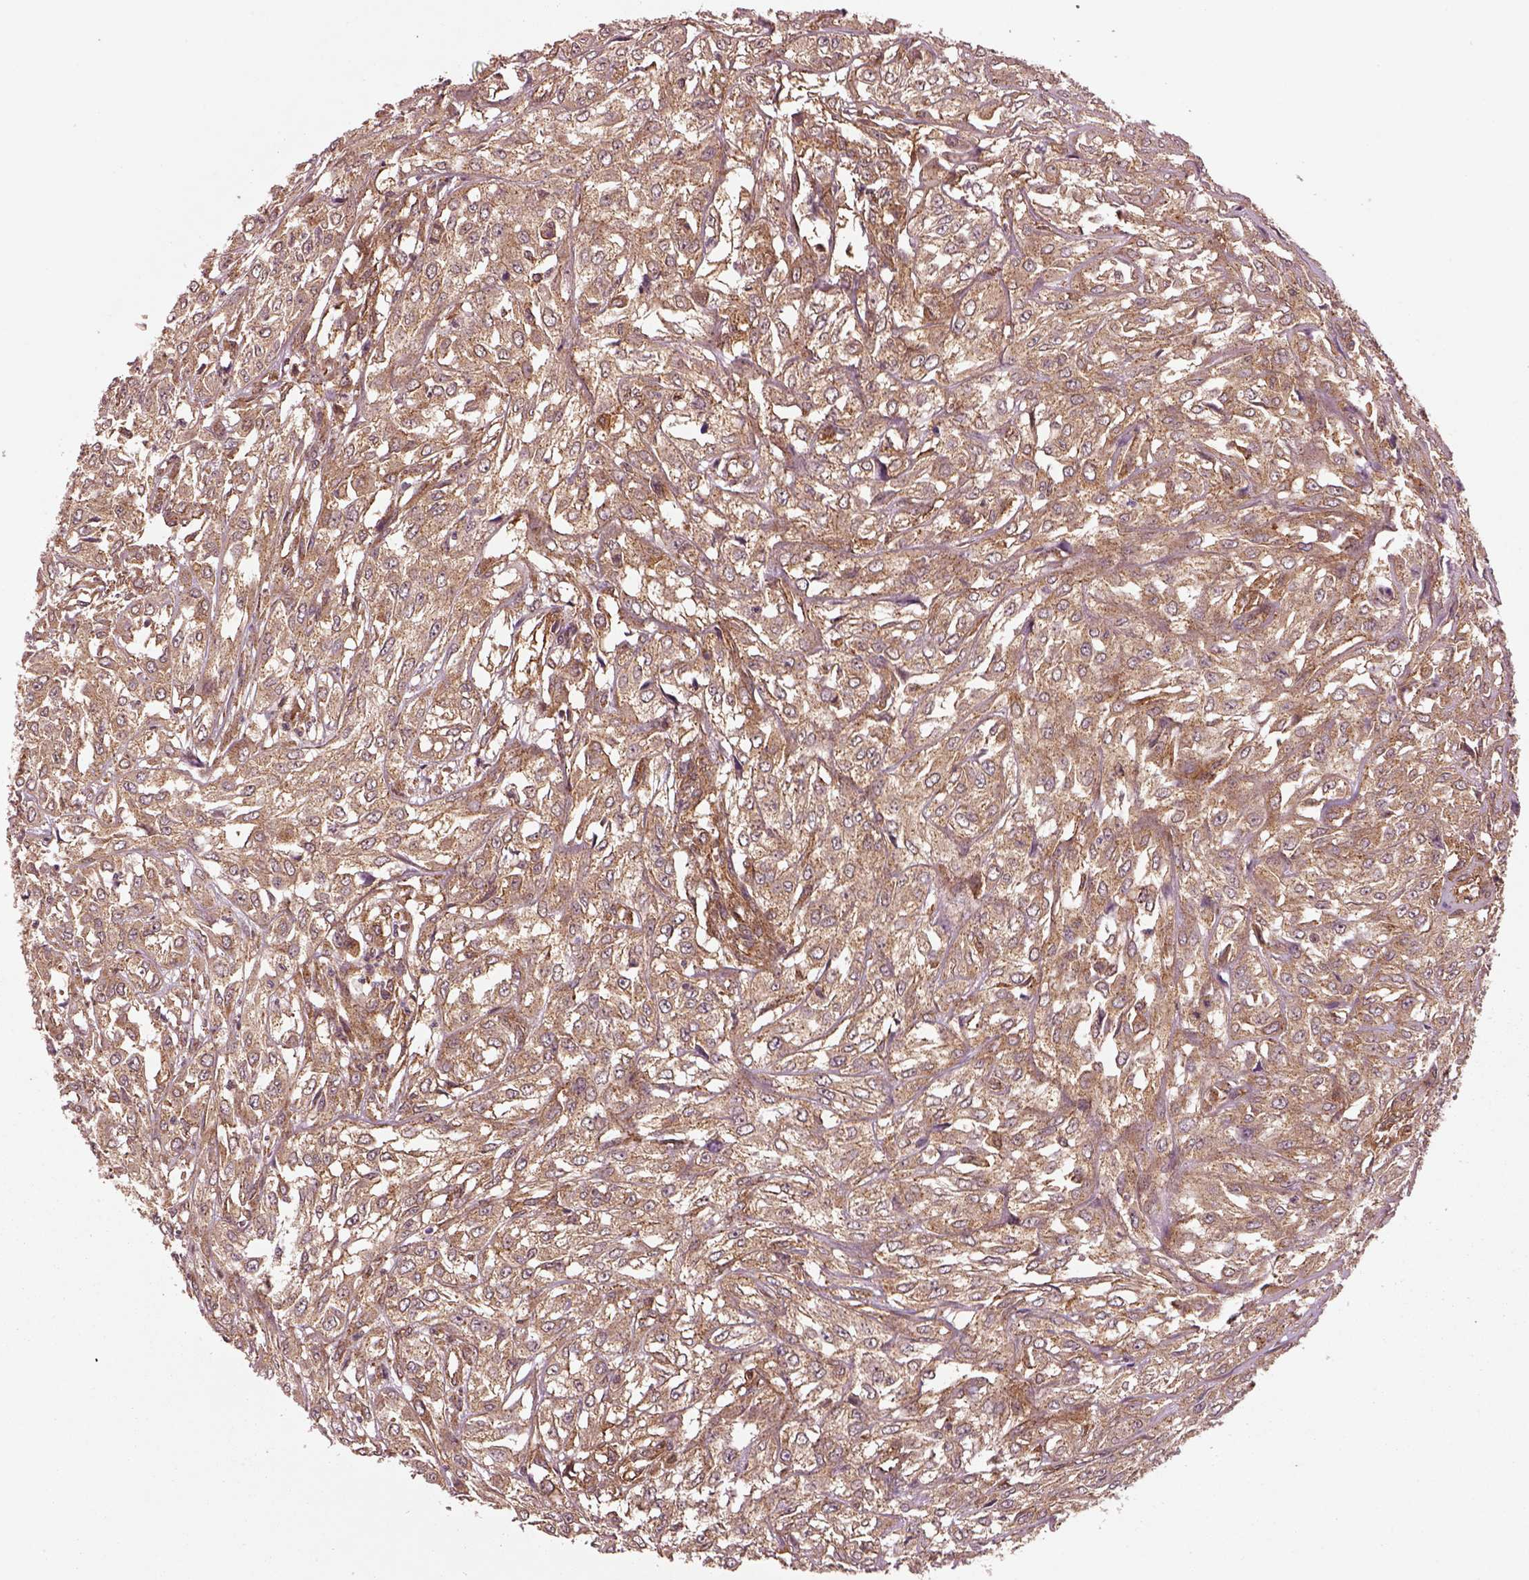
{"staining": {"intensity": "moderate", "quantity": "25%-75%", "location": "cytoplasmic/membranous"}, "tissue": "urothelial cancer", "cell_type": "Tumor cells", "image_type": "cancer", "snomed": [{"axis": "morphology", "description": "Urothelial carcinoma, High grade"}, {"axis": "topography", "description": "Urinary bladder"}], "caption": "Protein expression analysis of human high-grade urothelial carcinoma reveals moderate cytoplasmic/membranous positivity in about 25%-75% of tumor cells. The staining is performed using DAB brown chromogen to label protein expression. The nuclei are counter-stained blue using hematoxylin.", "gene": "WASHC2A", "patient": {"sex": "male", "age": 67}}